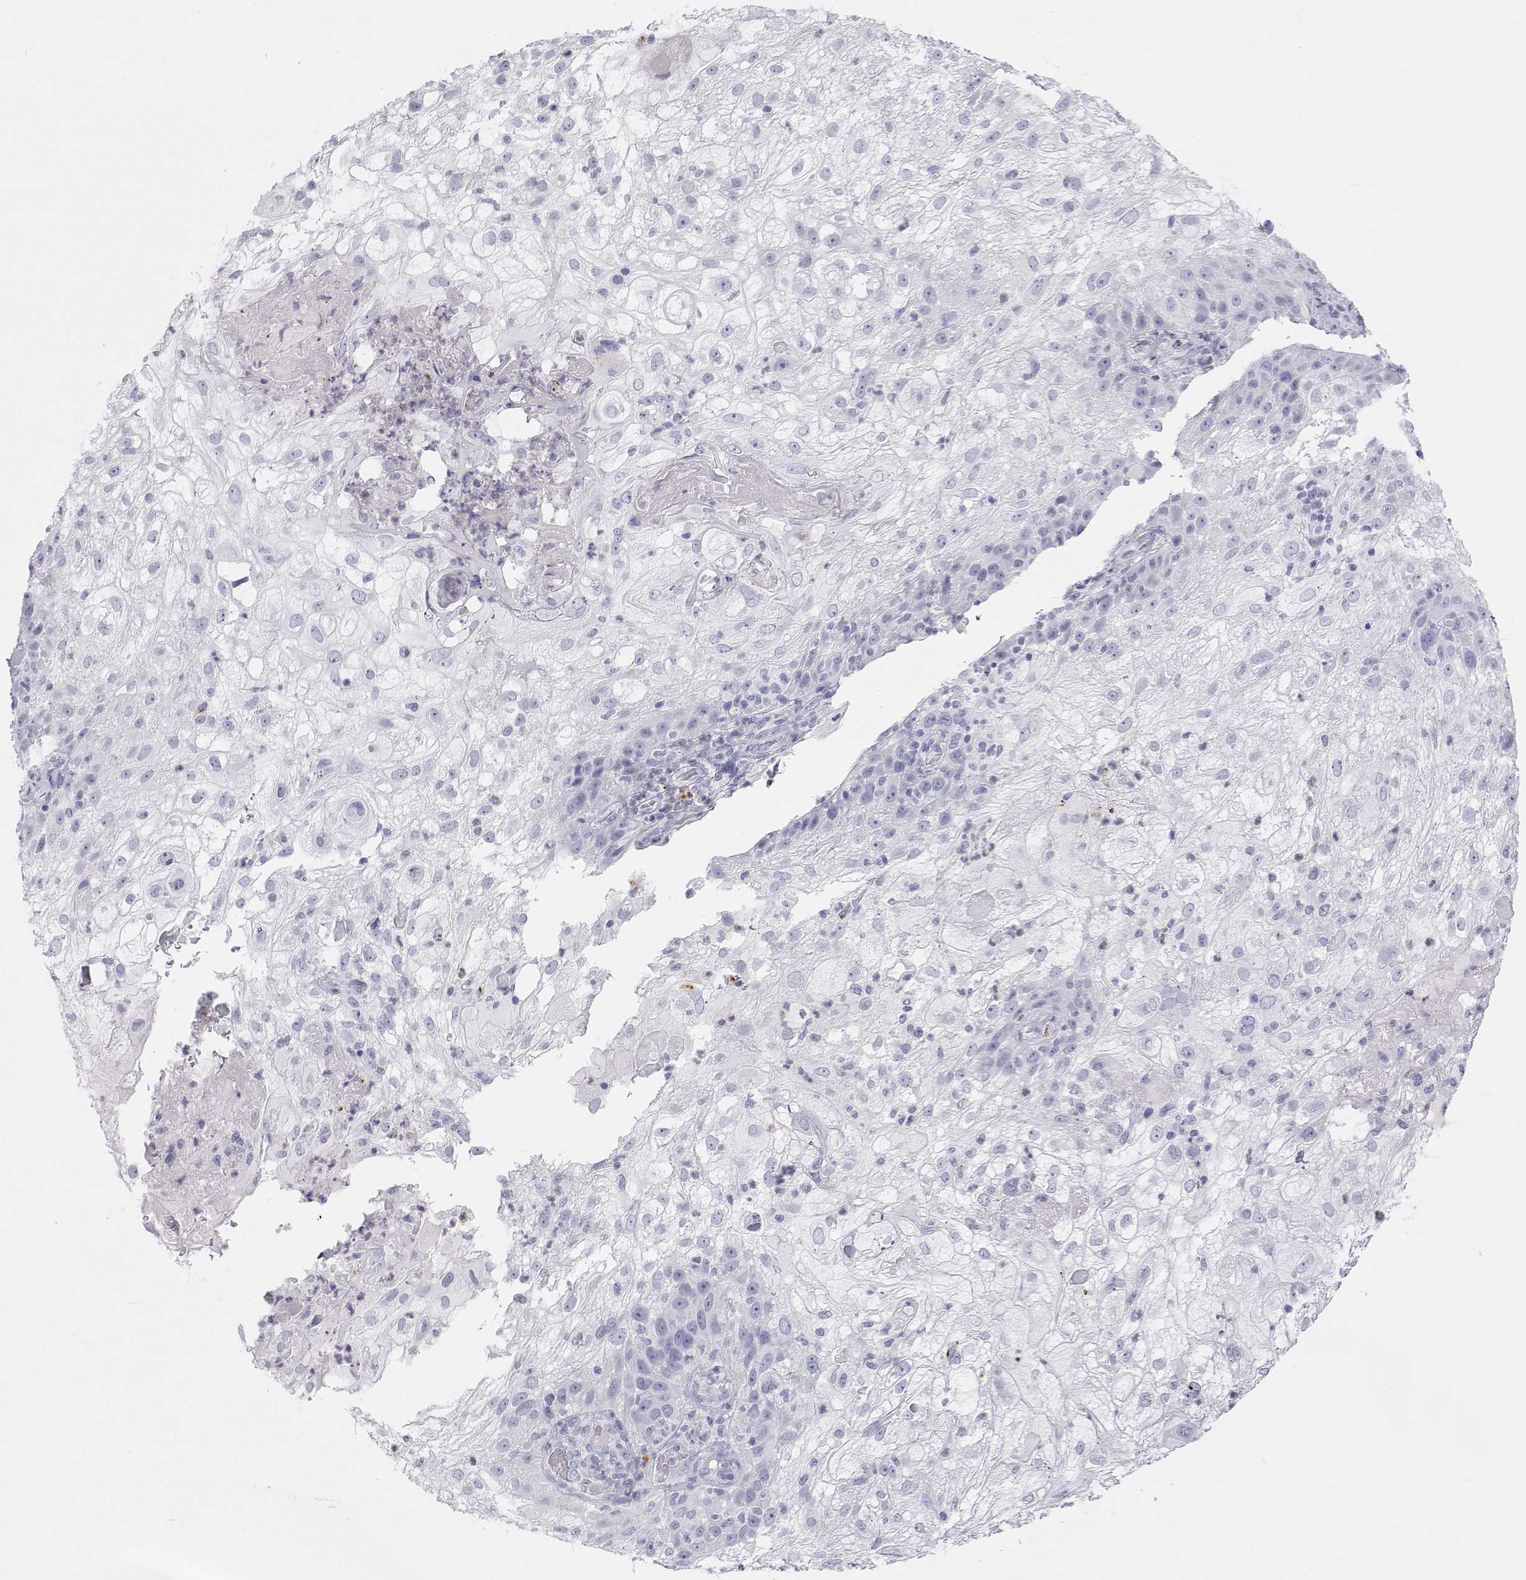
{"staining": {"intensity": "negative", "quantity": "none", "location": "none"}, "tissue": "skin cancer", "cell_type": "Tumor cells", "image_type": "cancer", "snomed": [{"axis": "morphology", "description": "Normal tissue, NOS"}, {"axis": "morphology", "description": "Squamous cell carcinoma, NOS"}, {"axis": "topography", "description": "Skin"}], "caption": "An immunohistochemistry histopathology image of skin cancer is shown. There is no staining in tumor cells of skin cancer.", "gene": "SFTPB", "patient": {"sex": "female", "age": 83}}